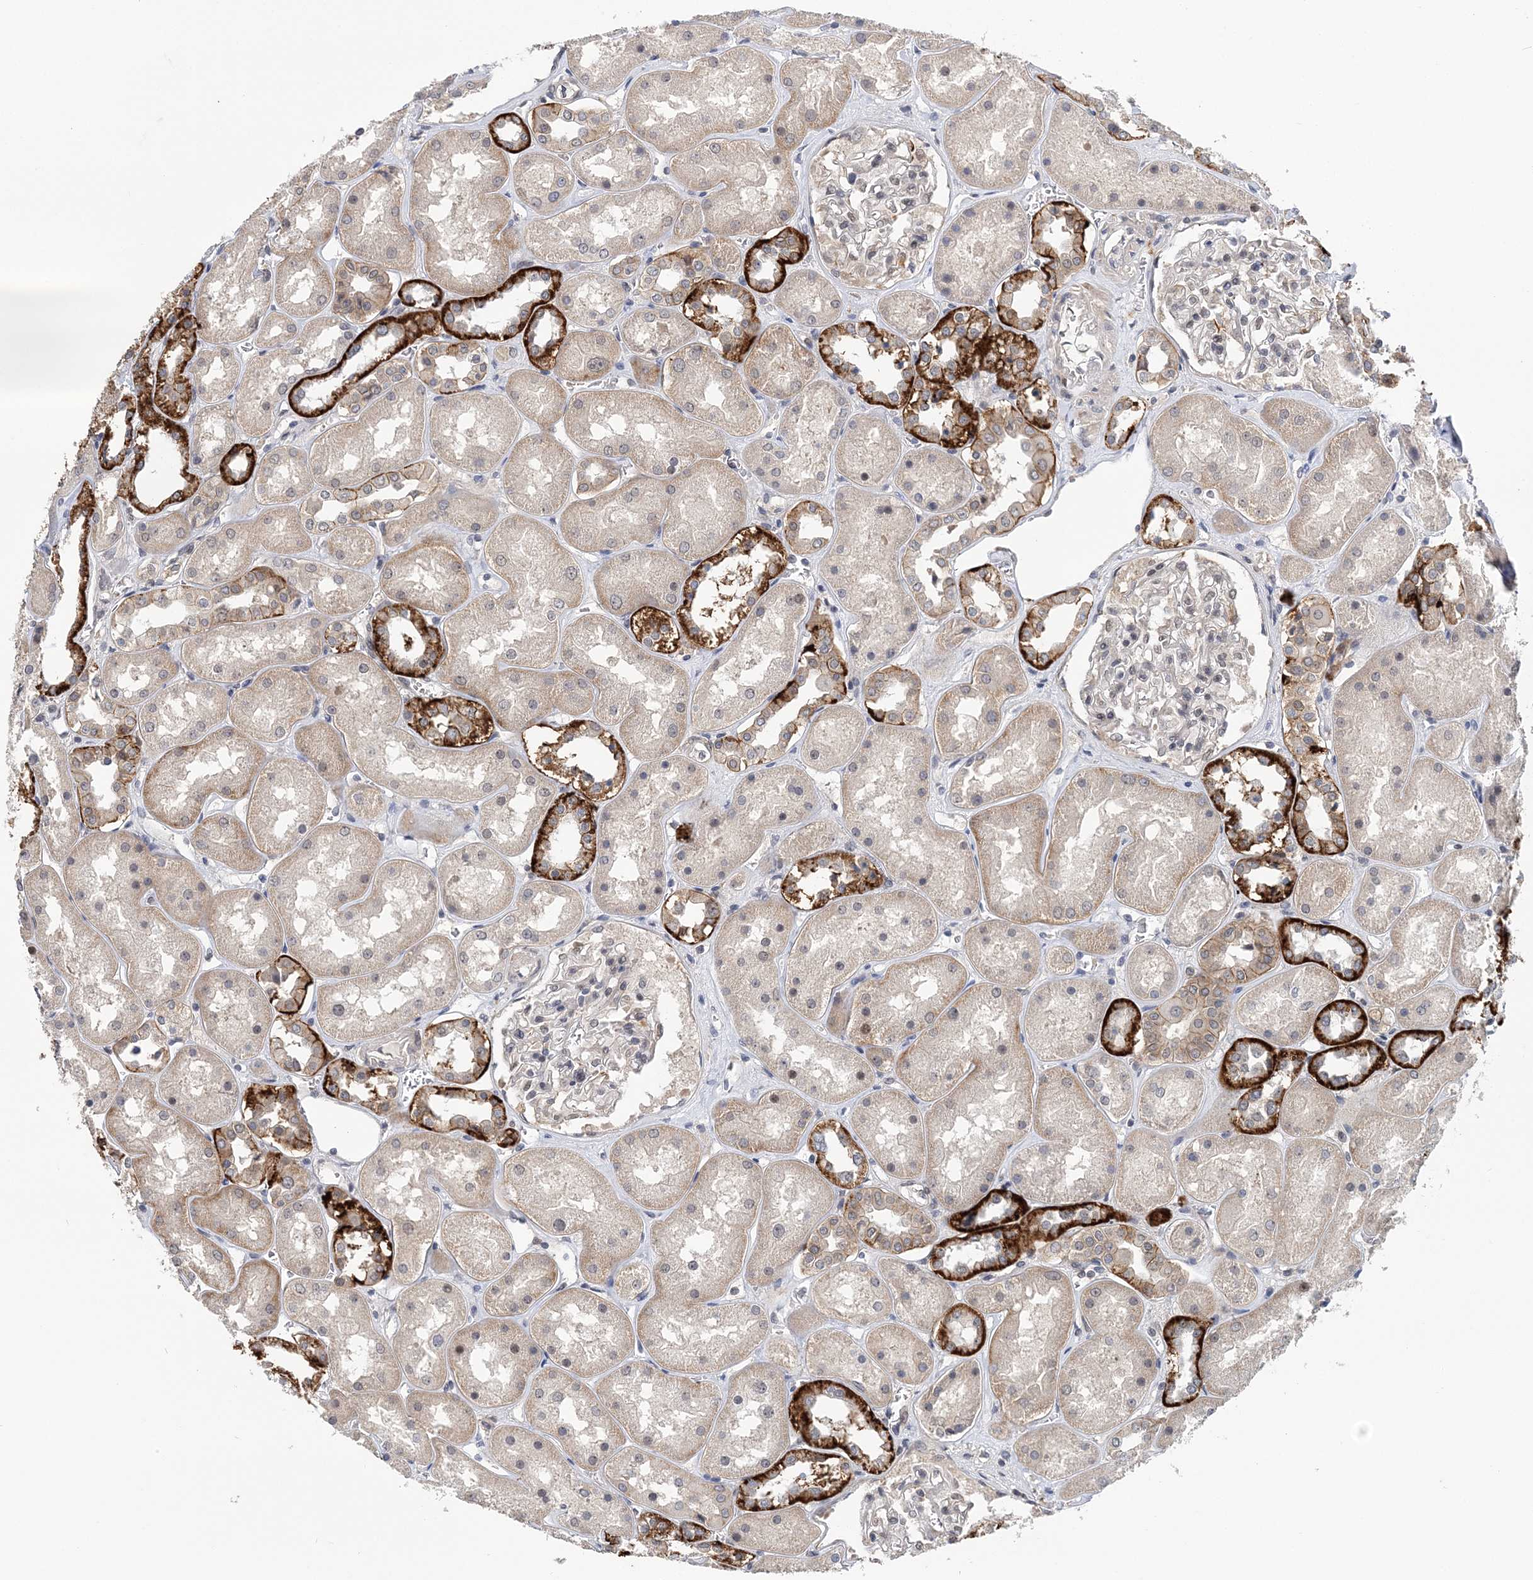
{"staining": {"intensity": "moderate", "quantity": "<25%", "location": "cytoplasmic/membranous"}, "tissue": "kidney", "cell_type": "Cells in glomeruli", "image_type": "normal", "snomed": [{"axis": "morphology", "description": "Normal tissue, NOS"}, {"axis": "topography", "description": "Kidney"}], "caption": "The immunohistochemical stain highlights moderate cytoplasmic/membranous expression in cells in glomeruli of unremarkable kidney.", "gene": "HYCC2", "patient": {"sex": "male", "age": 70}}